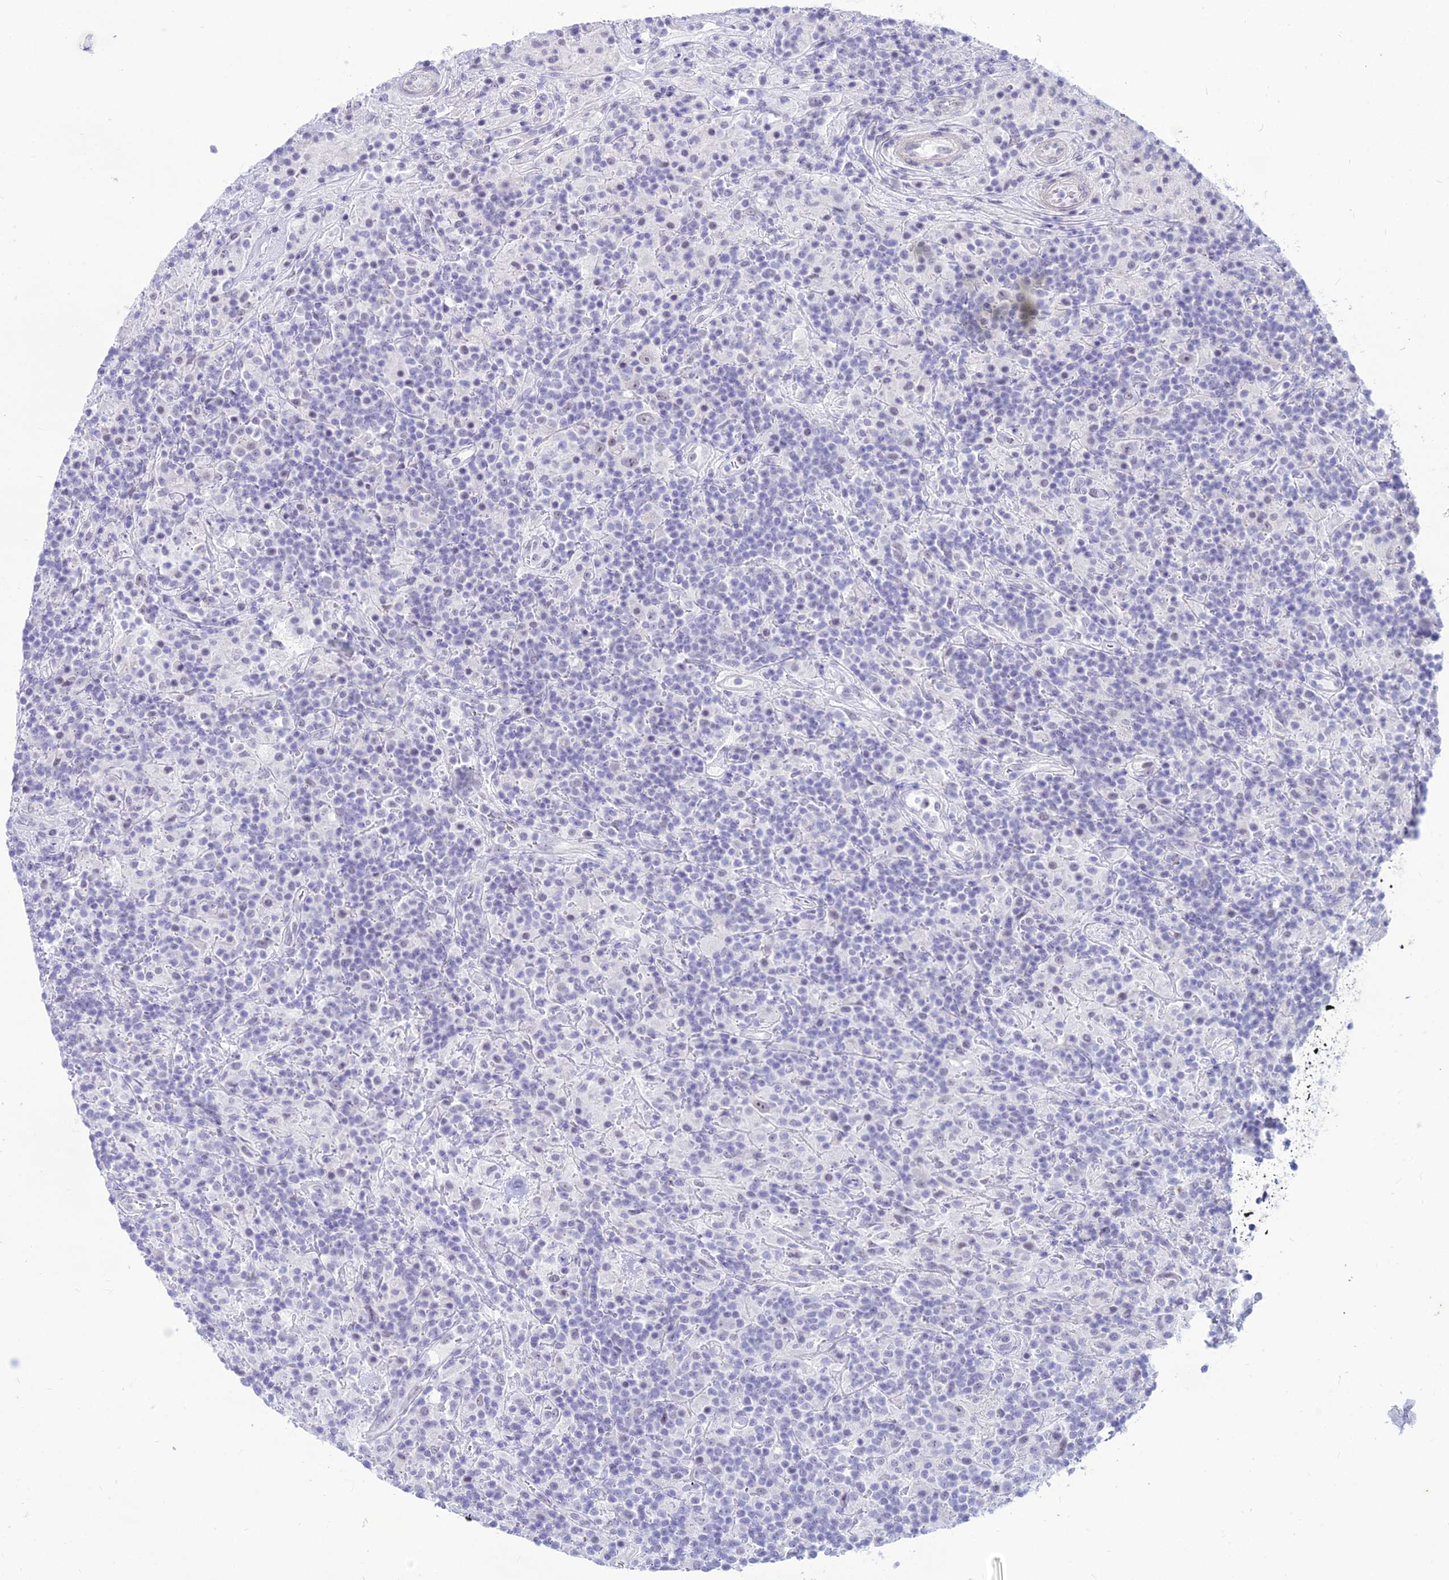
{"staining": {"intensity": "negative", "quantity": "none", "location": "none"}, "tissue": "lymphoma", "cell_type": "Tumor cells", "image_type": "cancer", "snomed": [{"axis": "morphology", "description": "Hodgkin's disease, NOS"}, {"axis": "topography", "description": "Lymph node"}], "caption": "Tumor cells show no significant expression in lymphoma.", "gene": "DHX40", "patient": {"sex": "male", "age": 70}}